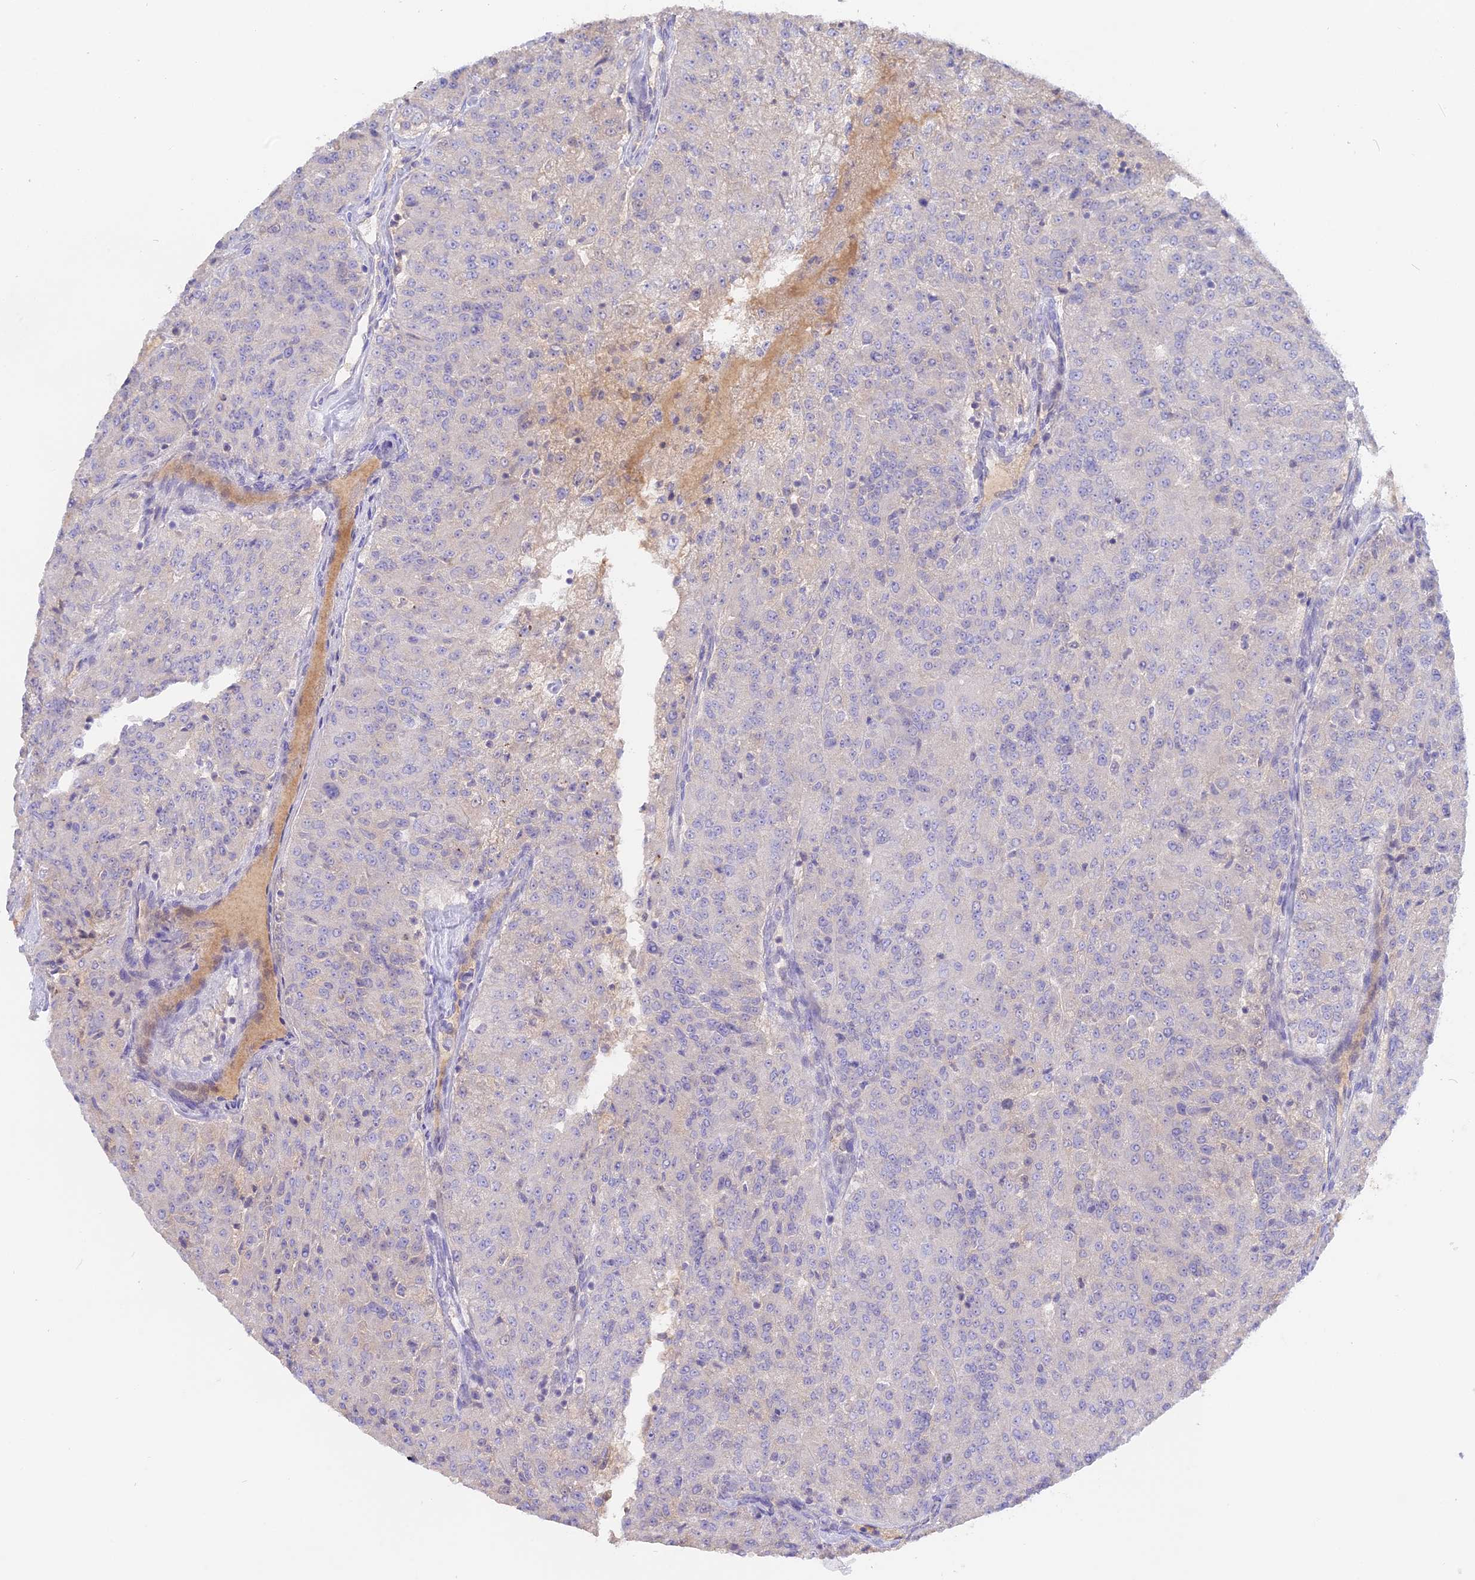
{"staining": {"intensity": "negative", "quantity": "none", "location": "none"}, "tissue": "renal cancer", "cell_type": "Tumor cells", "image_type": "cancer", "snomed": [{"axis": "morphology", "description": "Adenocarcinoma, NOS"}, {"axis": "topography", "description": "Kidney"}], "caption": "A high-resolution image shows immunohistochemistry staining of adenocarcinoma (renal), which displays no significant positivity in tumor cells.", "gene": "ADGRA1", "patient": {"sex": "female", "age": 63}}